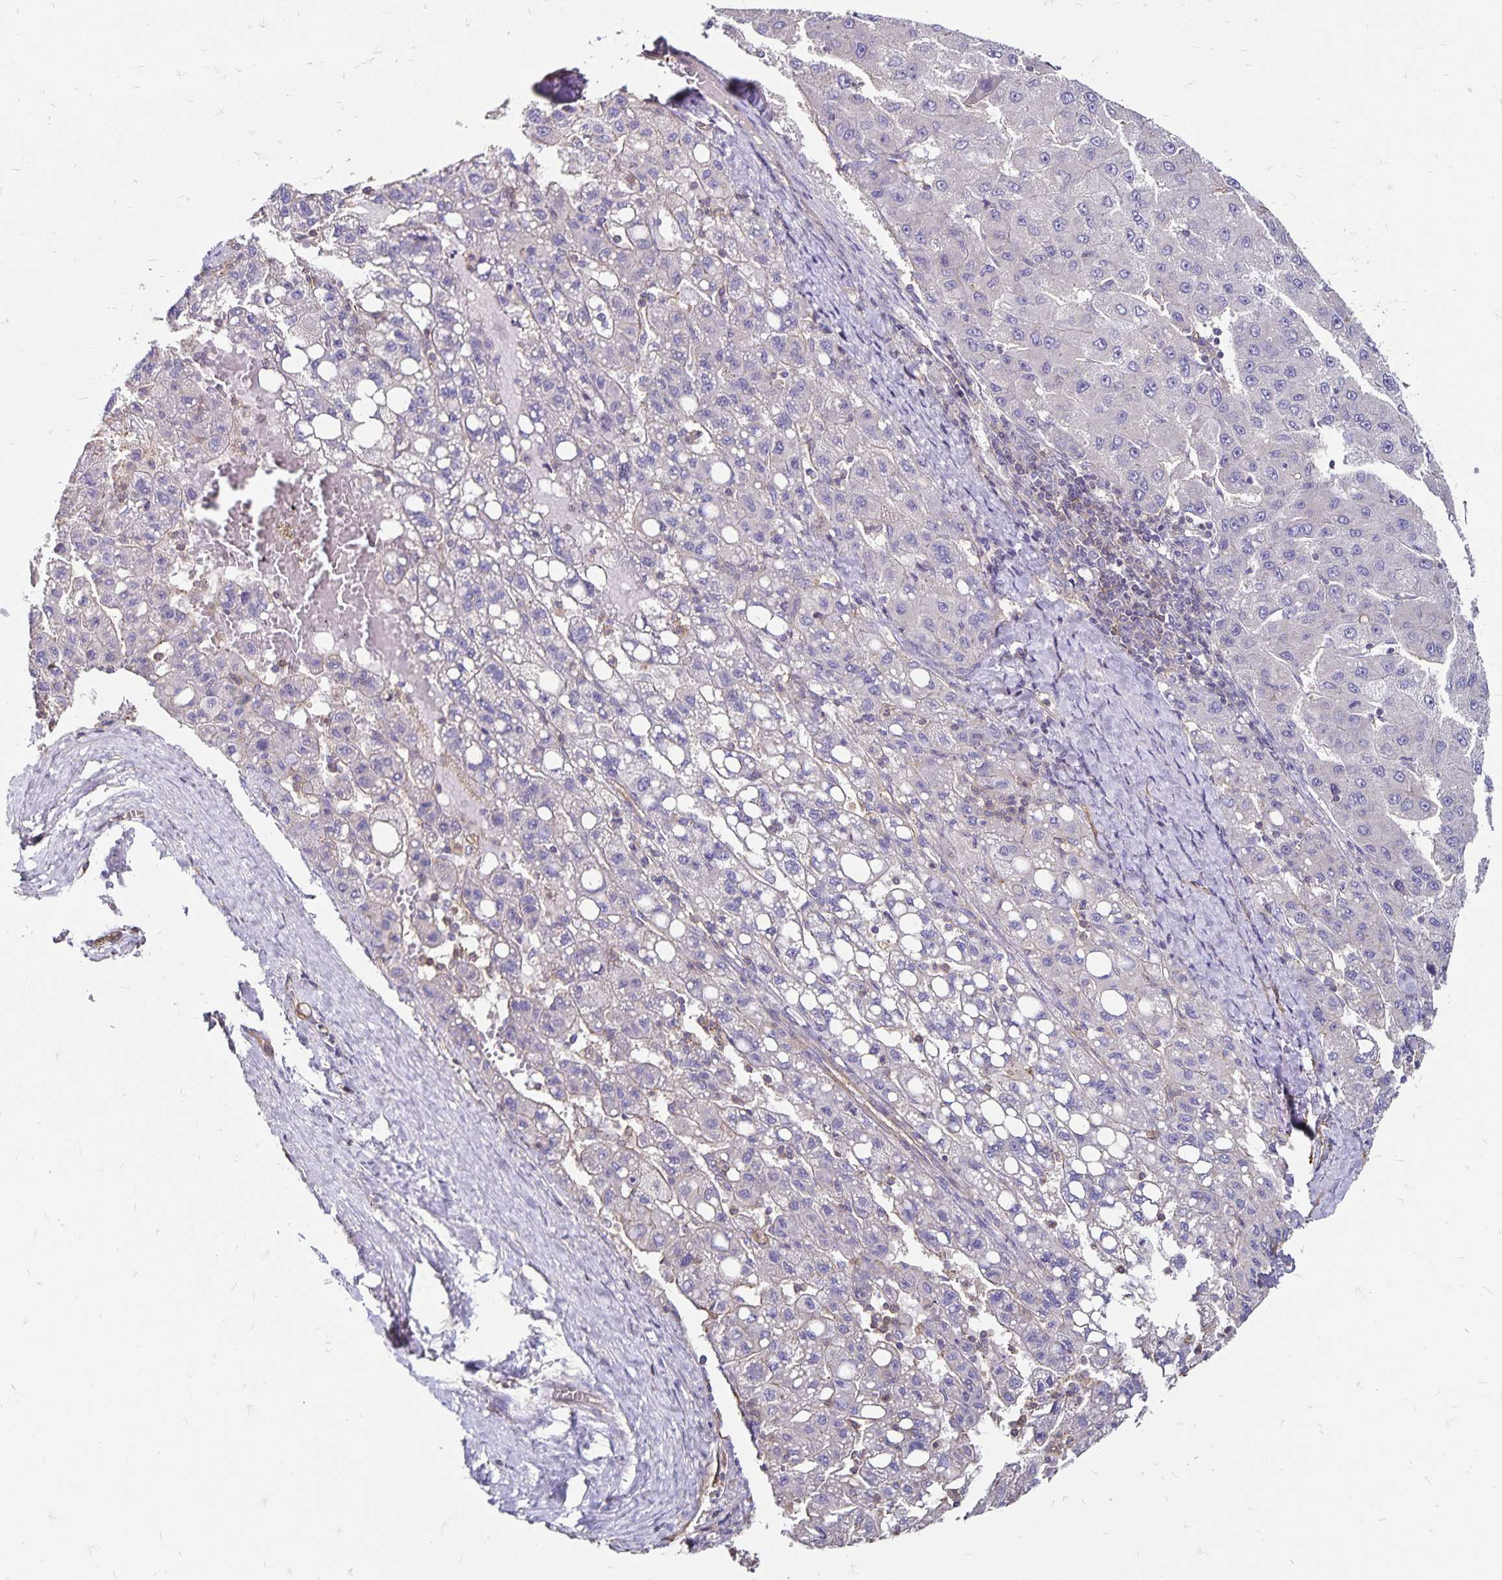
{"staining": {"intensity": "negative", "quantity": "none", "location": "none"}, "tissue": "liver cancer", "cell_type": "Tumor cells", "image_type": "cancer", "snomed": [{"axis": "morphology", "description": "Carcinoma, Hepatocellular, NOS"}, {"axis": "topography", "description": "Liver"}], "caption": "This is an immunohistochemistry micrograph of human liver cancer (hepatocellular carcinoma). There is no staining in tumor cells.", "gene": "RPRML", "patient": {"sex": "female", "age": 82}}